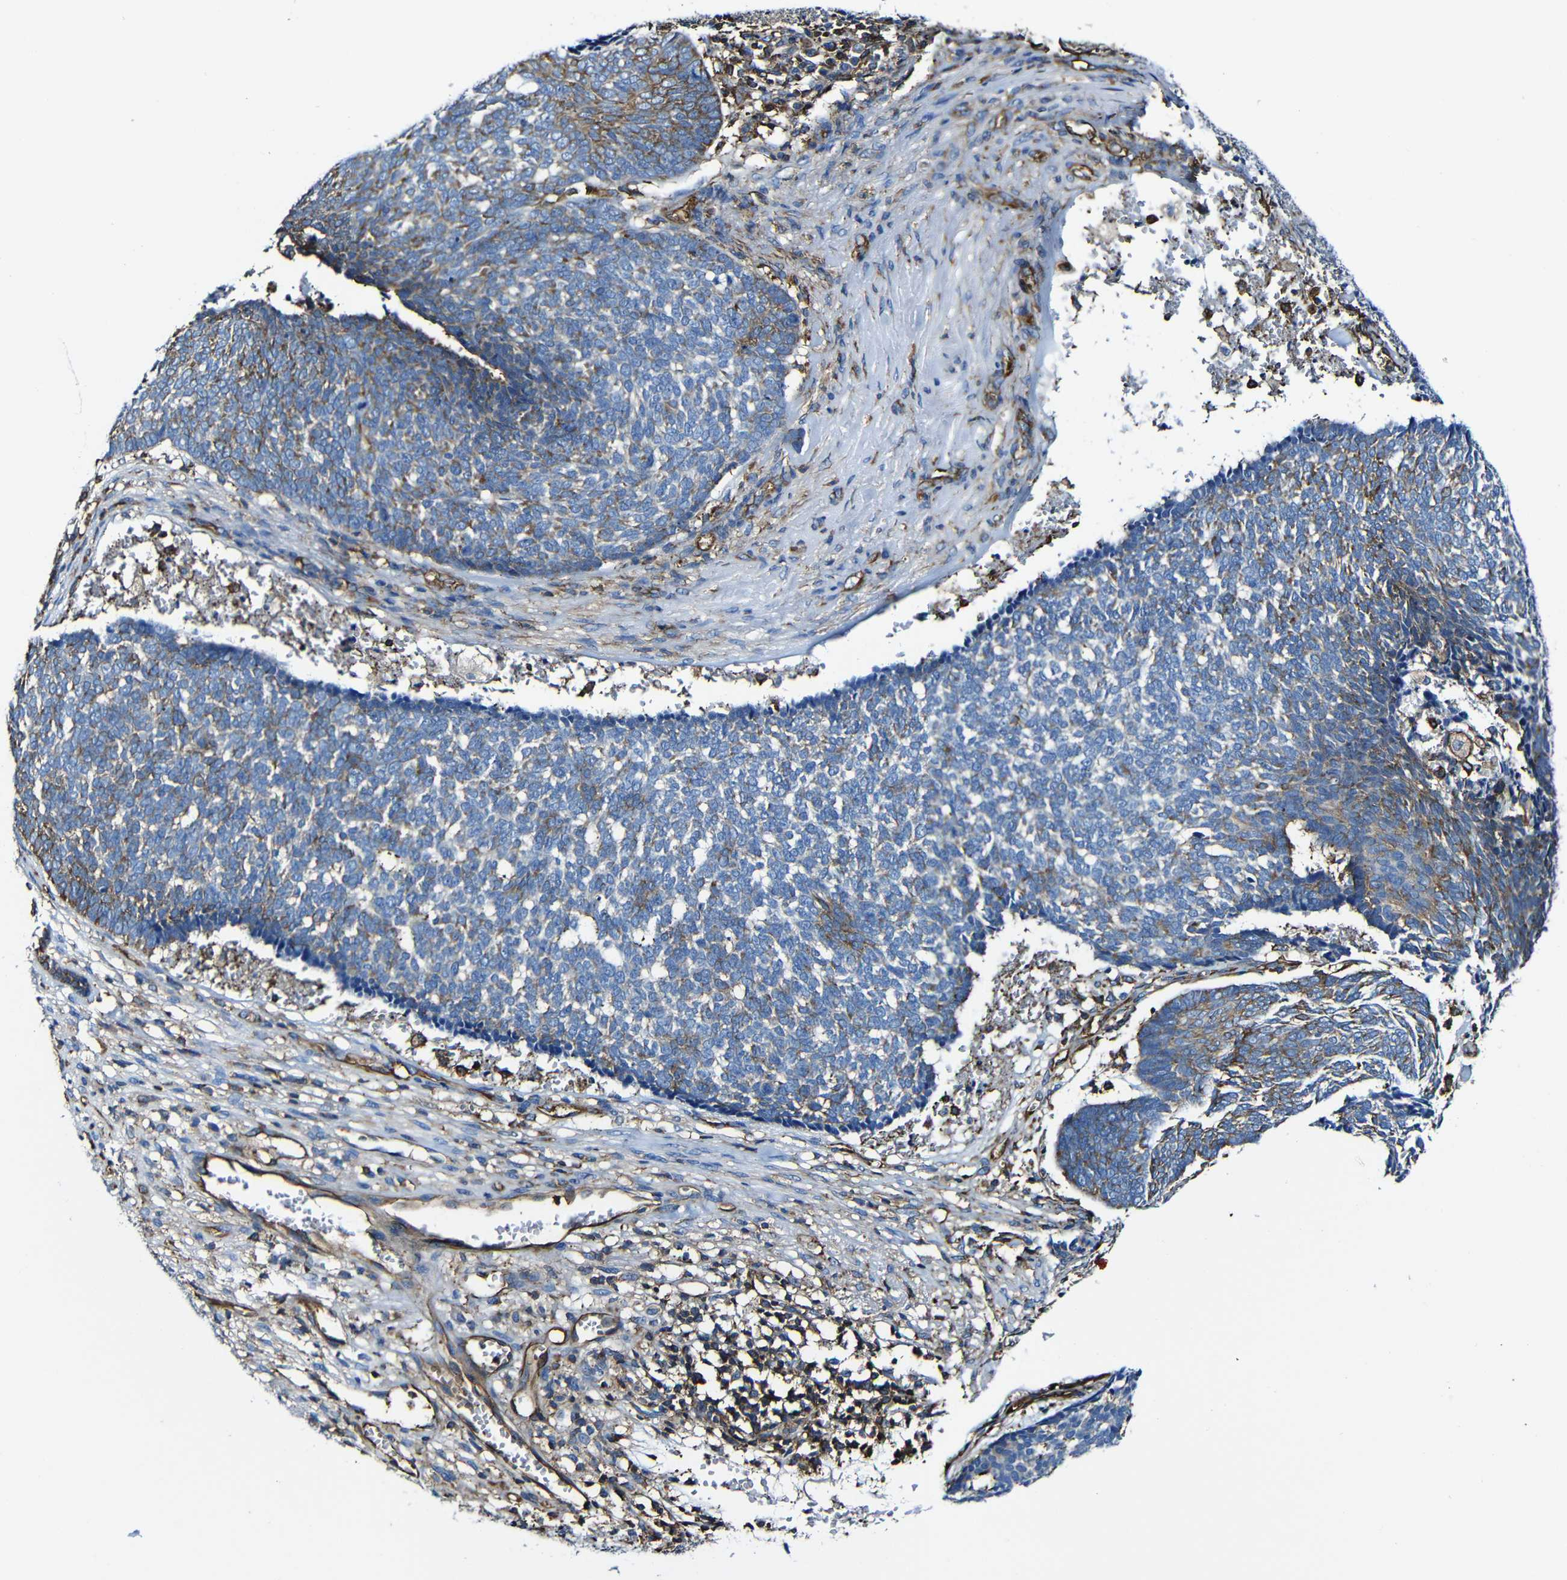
{"staining": {"intensity": "moderate", "quantity": "<25%", "location": "cytoplasmic/membranous"}, "tissue": "skin cancer", "cell_type": "Tumor cells", "image_type": "cancer", "snomed": [{"axis": "morphology", "description": "Basal cell carcinoma"}, {"axis": "topography", "description": "Skin"}], "caption": "IHC of skin basal cell carcinoma shows low levels of moderate cytoplasmic/membranous expression in about <25% of tumor cells.", "gene": "MSN", "patient": {"sex": "male", "age": 84}}